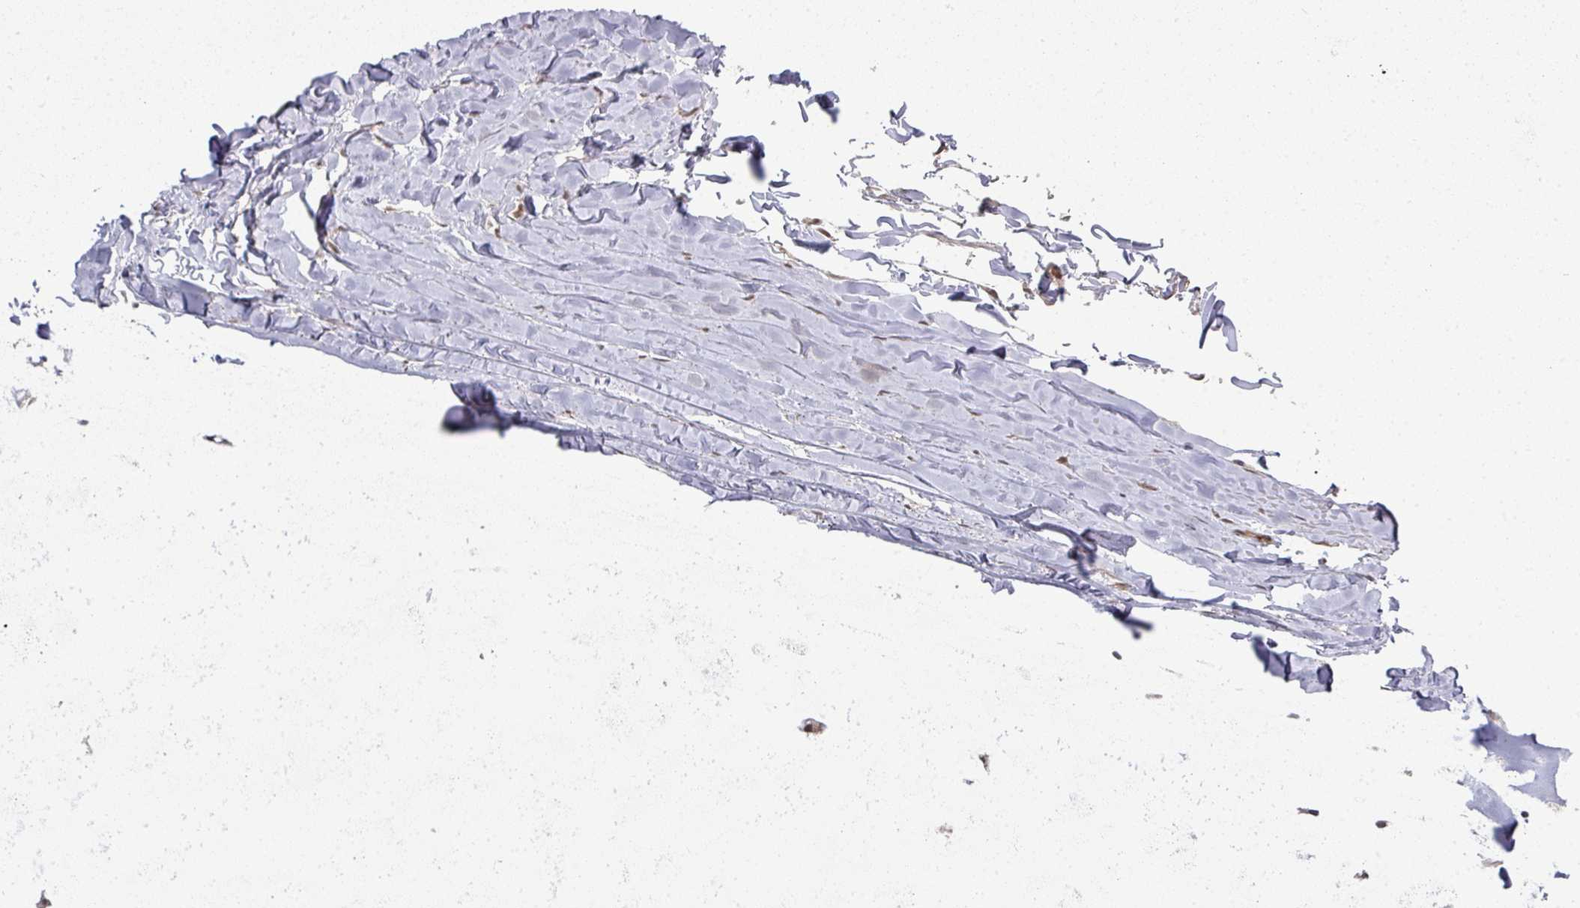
{"staining": {"intensity": "negative", "quantity": "none", "location": "none"}, "tissue": "soft tissue", "cell_type": "Chondrocytes", "image_type": "normal", "snomed": [{"axis": "morphology", "description": "Normal tissue, NOS"}, {"axis": "topography", "description": "Cartilage tissue"}, {"axis": "topography", "description": "Nasopharynx"}, {"axis": "topography", "description": "Thyroid gland"}], "caption": "Immunohistochemistry histopathology image of unremarkable soft tissue stained for a protein (brown), which exhibits no expression in chondrocytes.", "gene": "GTF2H3", "patient": {"sex": "male", "age": 63}}